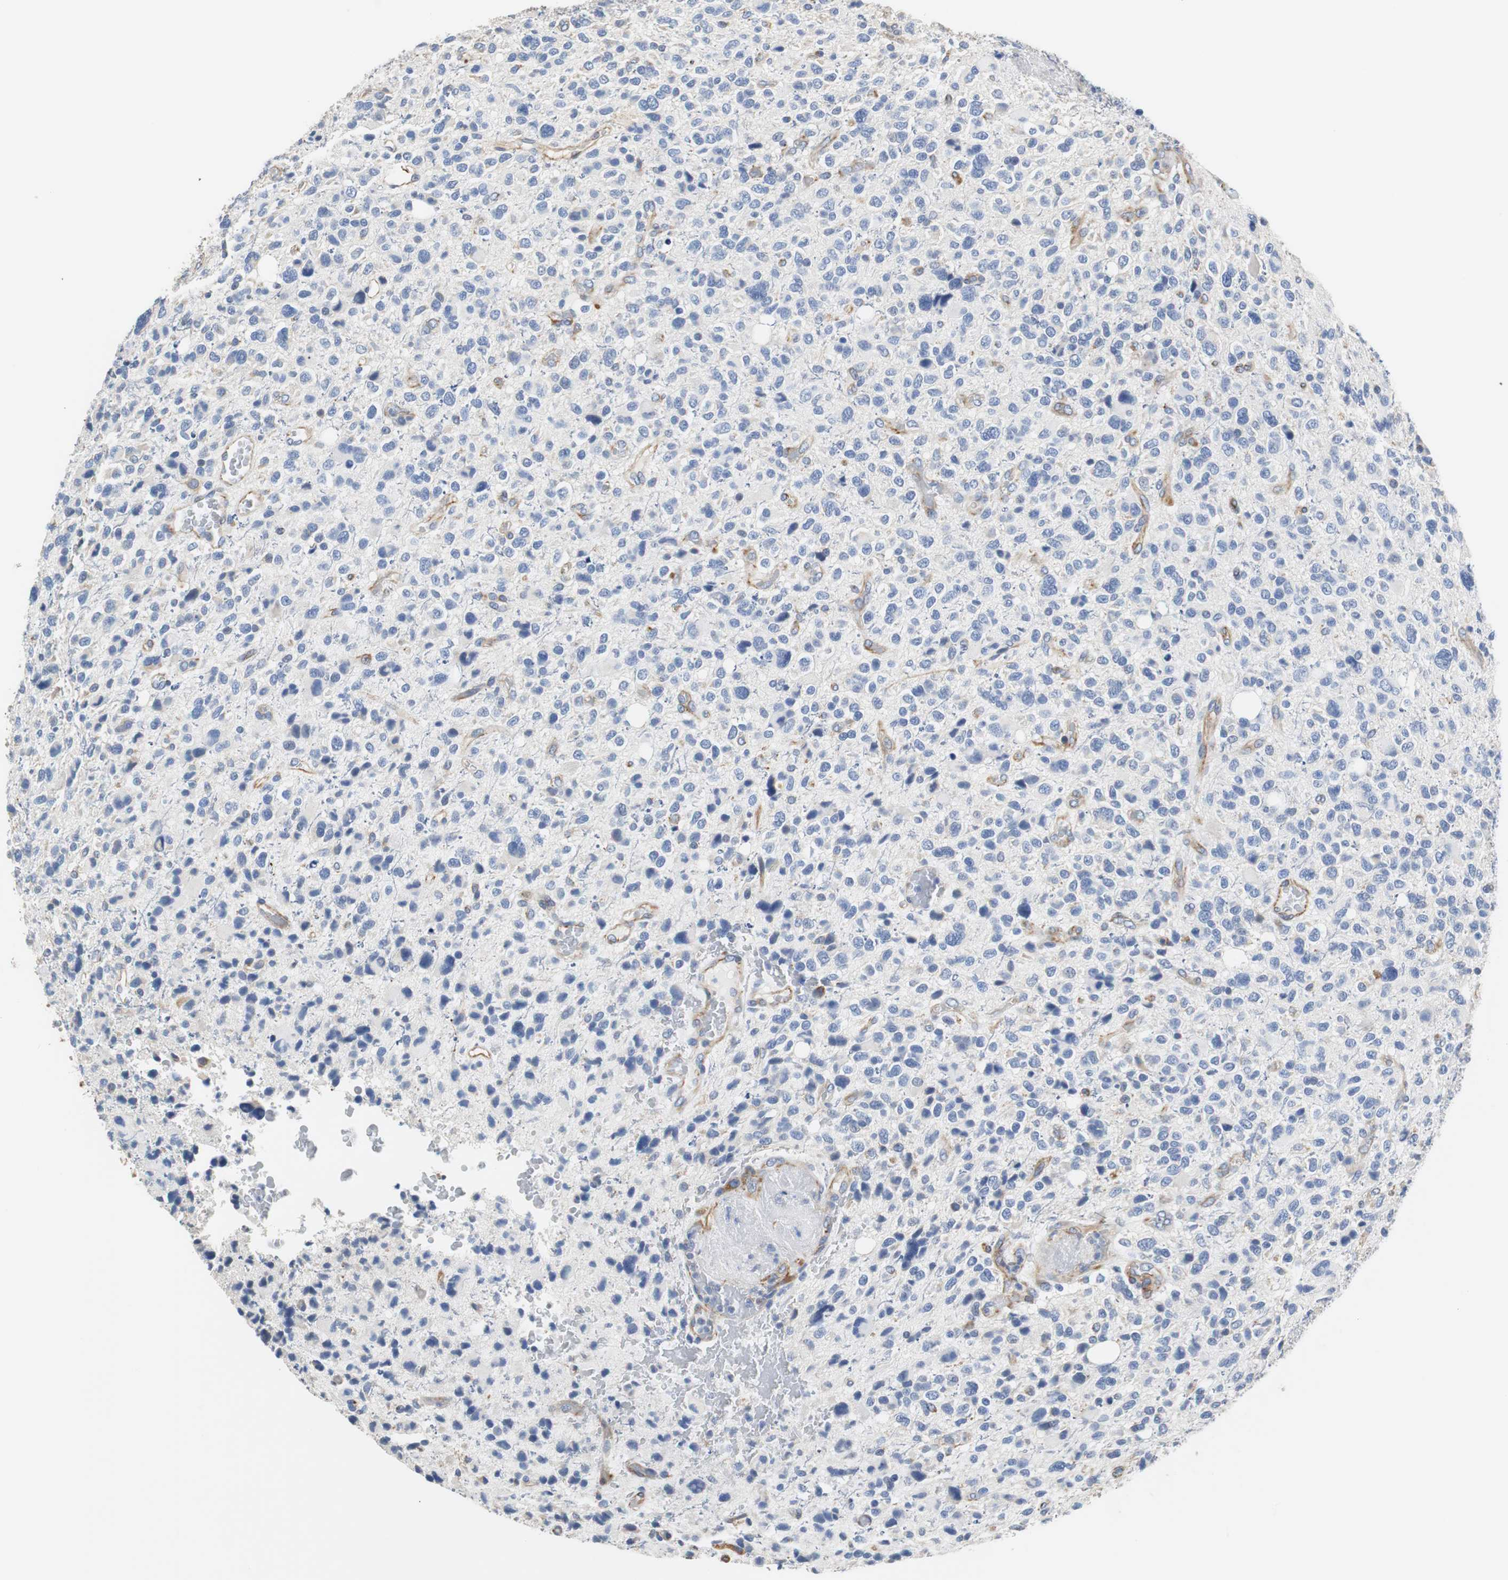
{"staining": {"intensity": "negative", "quantity": "none", "location": "none"}, "tissue": "glioma", "cell_type": "Tumor cells", "image_type": "cancer", "snomed": [{"axis": "morphology", "description": "Glioma, malignant, High grade"}, {"axis": "topography", "description": "Brain"}], "caption": "Immunohistochemistry (IHC) histopathology image of human glioma stained for a protein (brown), which reveals no positivity in tumor cells.", "gene": "PCK1", "patient": {"sex": "male", "age": 48}}